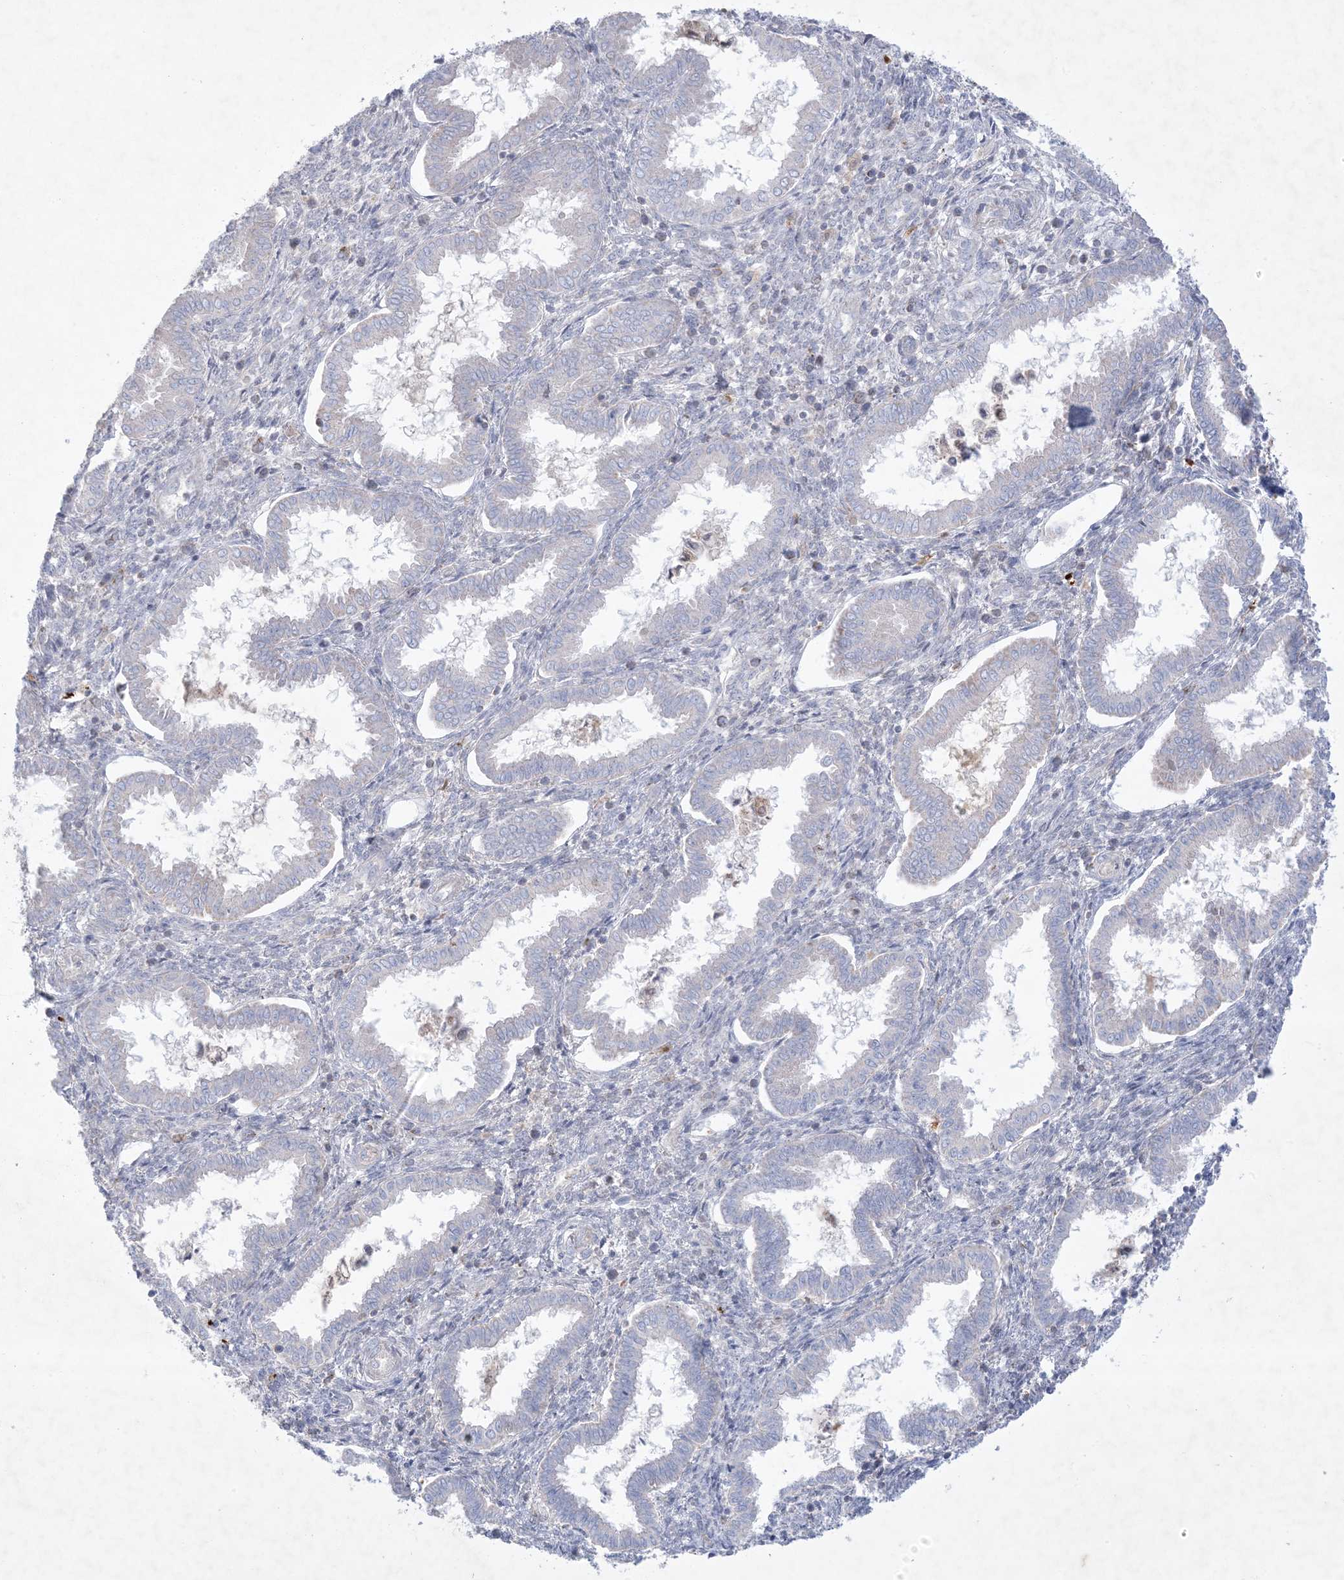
{"staining": {"intensity": "negative", "quantity": "none", "location": "none"}, "tissue": "endometrium", "cell_type": "Cells in endometrial stroma", "image_type": "normal", "snomed": [{"axis": "morphology", "description": "Normal tissue, NOS"}, {"axis": "topography", "description": "Endometrium"}], "caption": "Cells in endometrial stroma show no significant protein positivity in unremarkable endometrium. (DAB immunohistochemistry (IHC) with hematoxylin counter stain).", "gene": "KCTD6", "patient": {"sex": "female", "age": 24}}